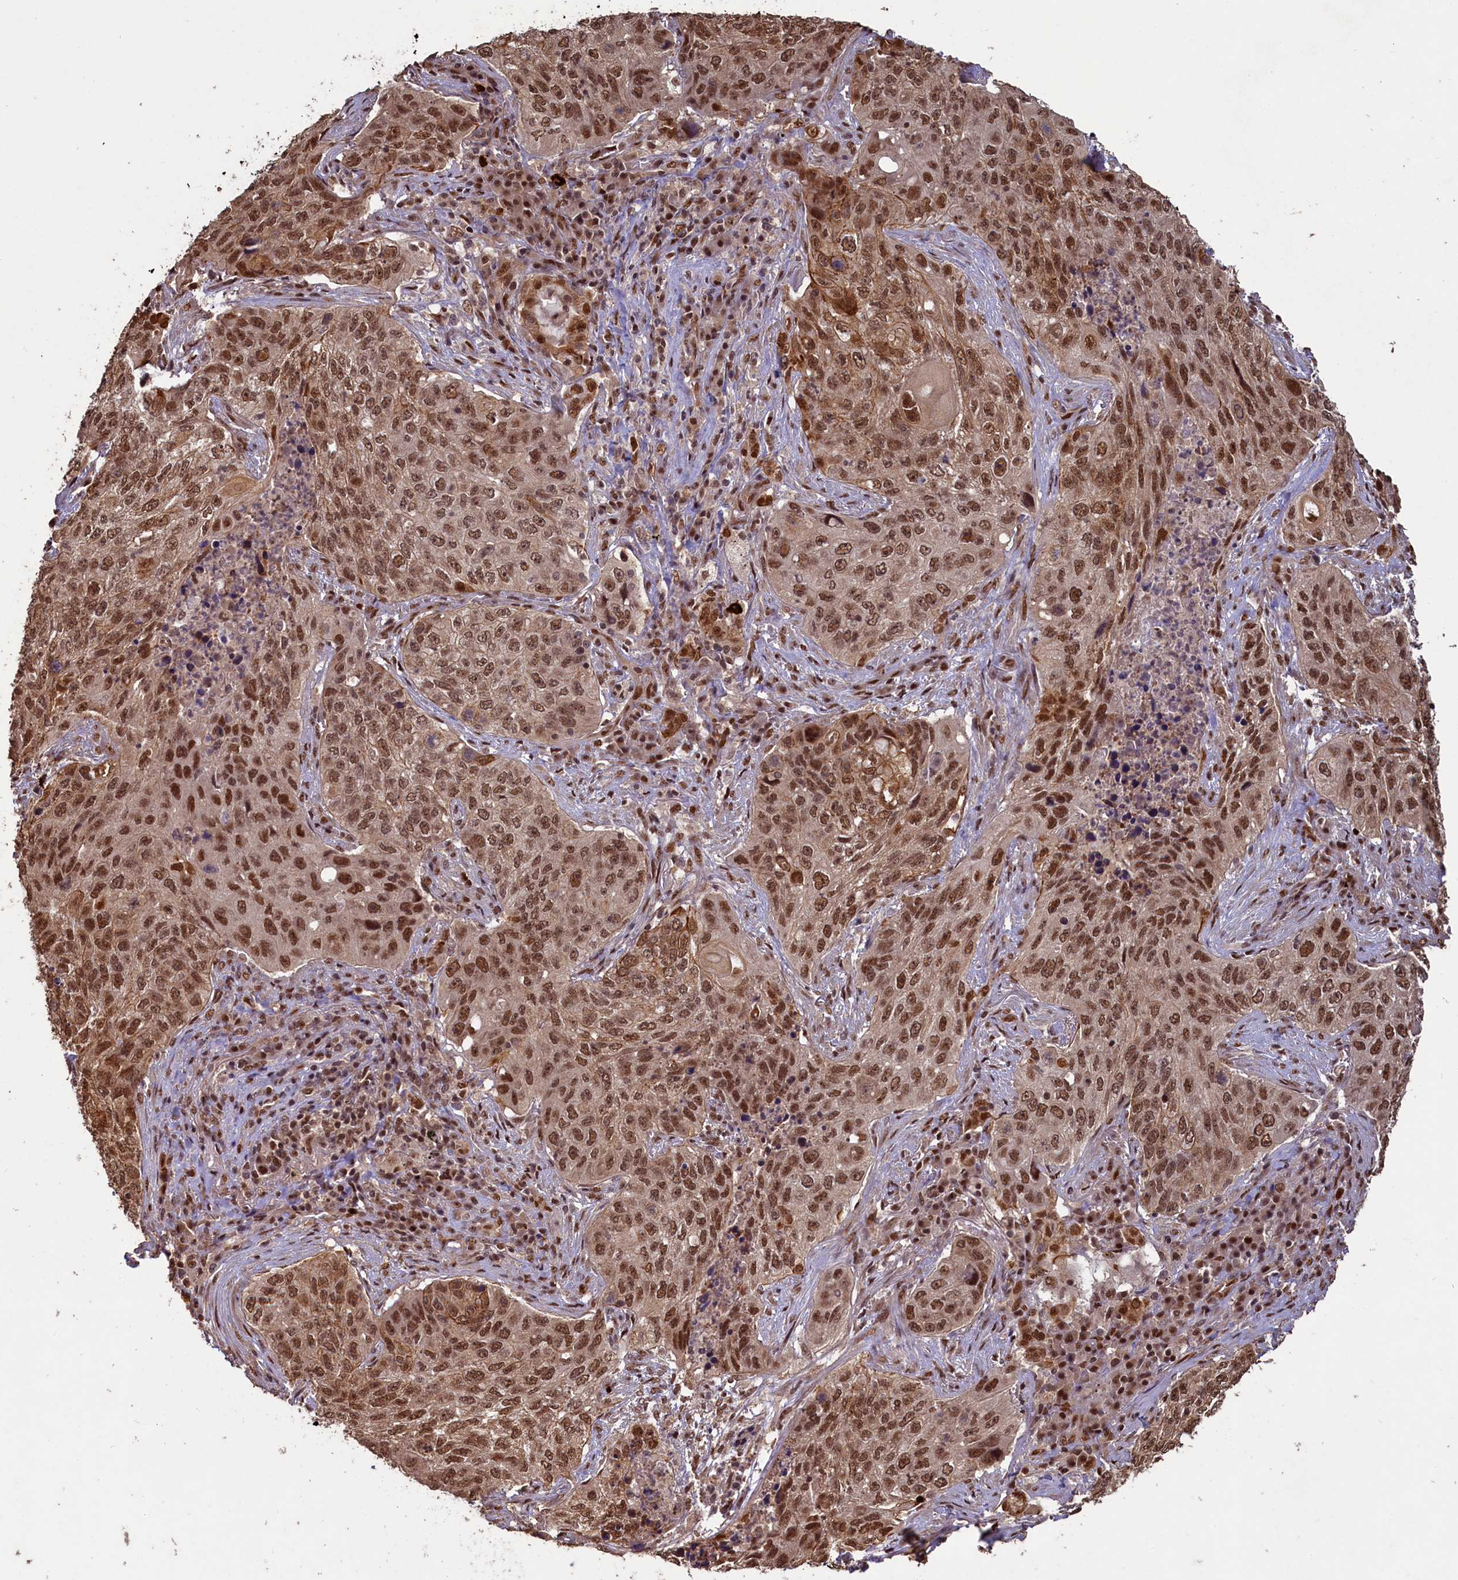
{"staining": {"intensity": "moderate", "quantity": ">75%", "location": "cytoplasmic/membranous,nuclear"}, "tissue": "lung cancer", "cell_type": "Tumor cells", "image_type": "cancer", "snomed": [{"axis": "morphology", "description": "Squamous cell carcinoma, NOS"}, {"axis": "topography", "description": "Lung"}], "caption": "Immunohistochemistry (IHC) of squamous cell carcinoma (lung) displays medium levels of moderate cytoplasmic/membranous and nuclear positivity in approximately >75% of tumor cells.", "gene": "NAE1", "patient": {"sex": "female", "age": 63}}